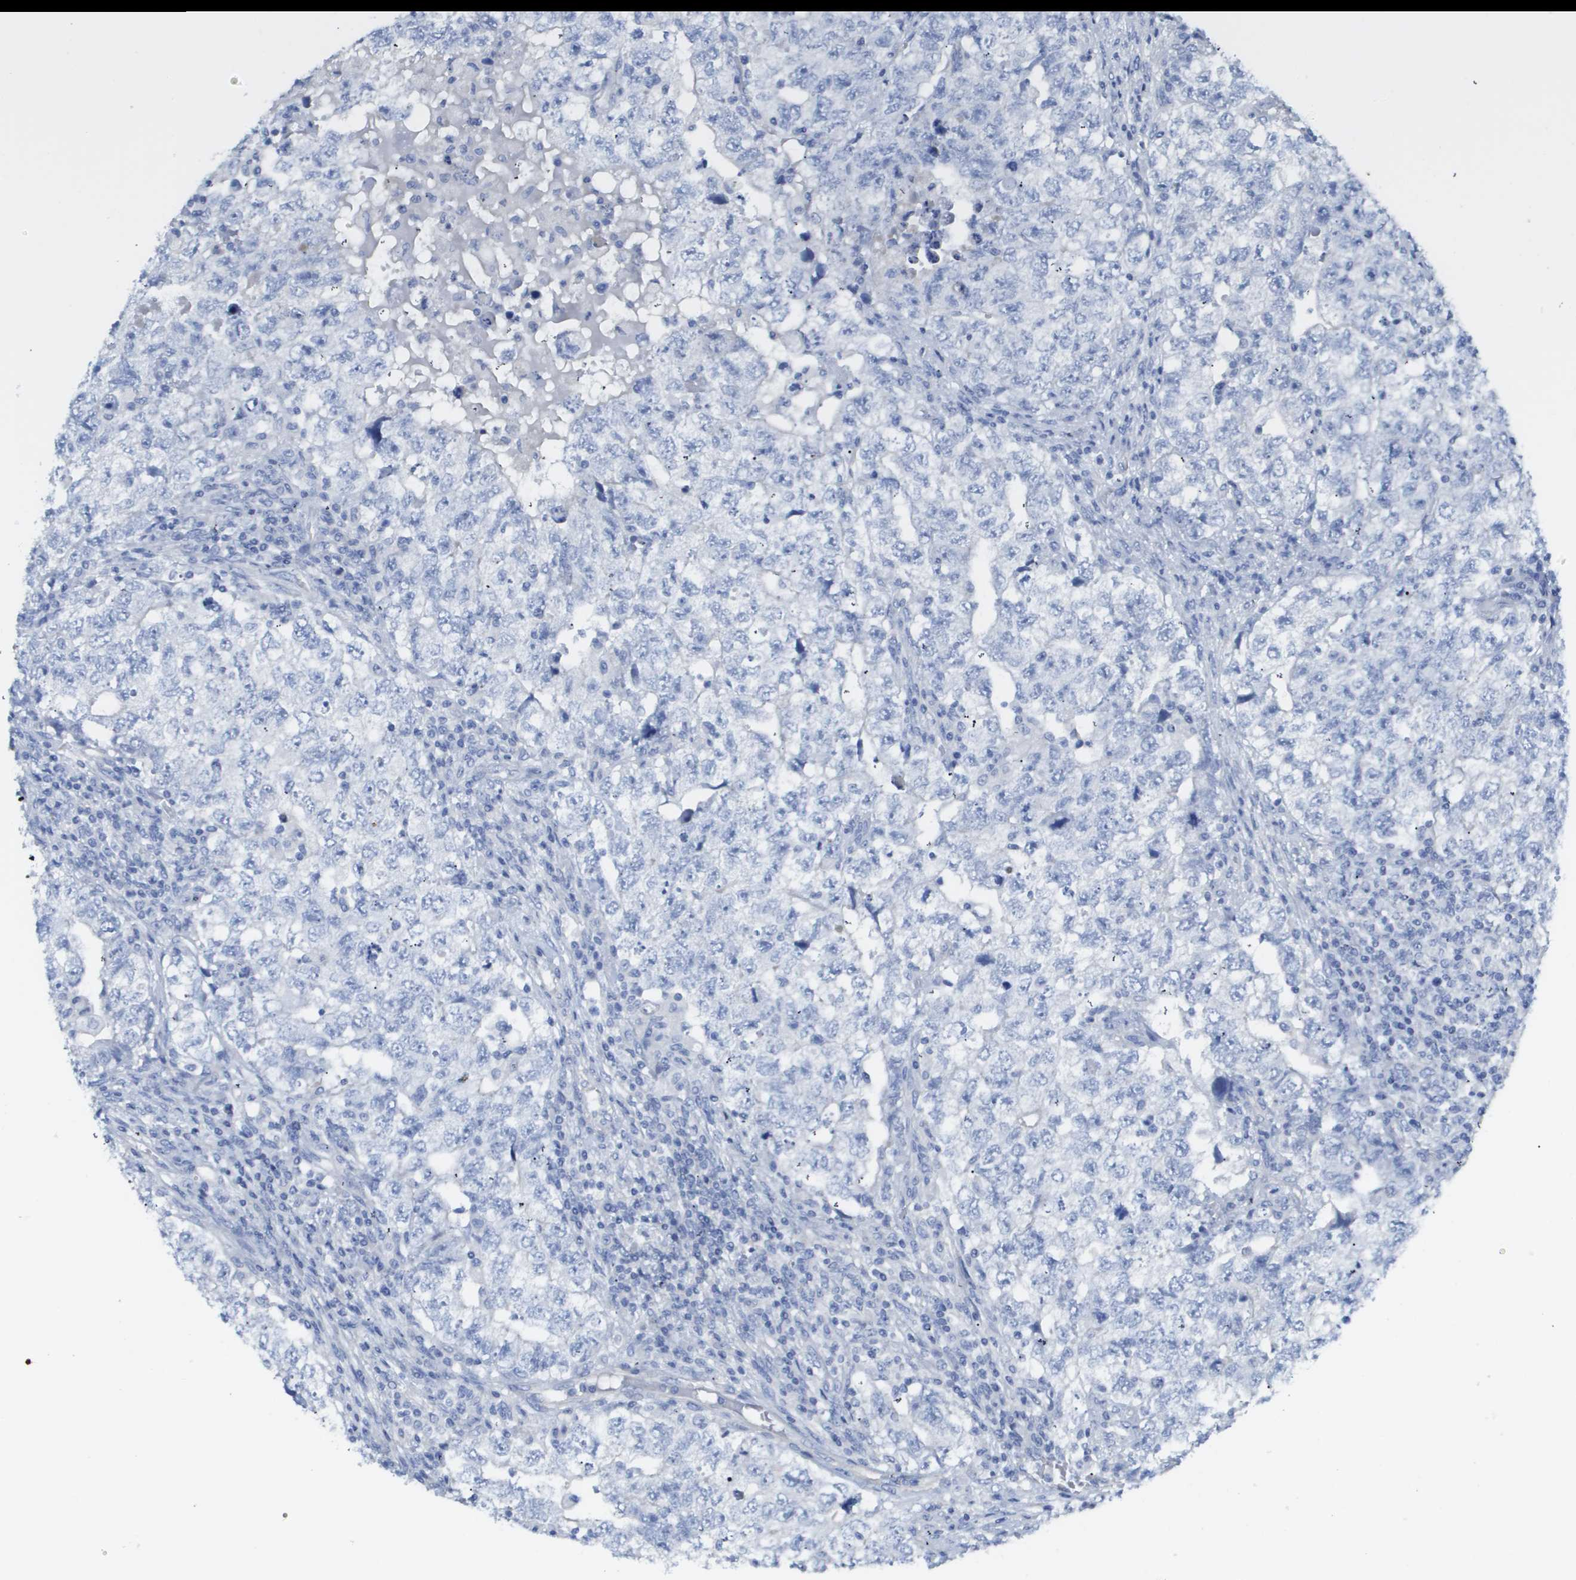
{"staining": {"intensity": "negative", "quantity": "none", "location": "none"}, "tissue": "testis cancer", "cell_type": "Tumor cells", "image_type": "cancer", "snomed": [{"axis": "morphology", "description": "Carcinoma, Embryonal, NOS"}, {"axis": "topography", "description": "Testis"}], "caption": "DAB immunohistochemical staining of testis cancer (embryonal carcinoma) exhibits no significant expression in tumor cells. Nuclei are stained in blue.", "gene": "MYL3", "patient": {"sex": "male", "age": 36}}